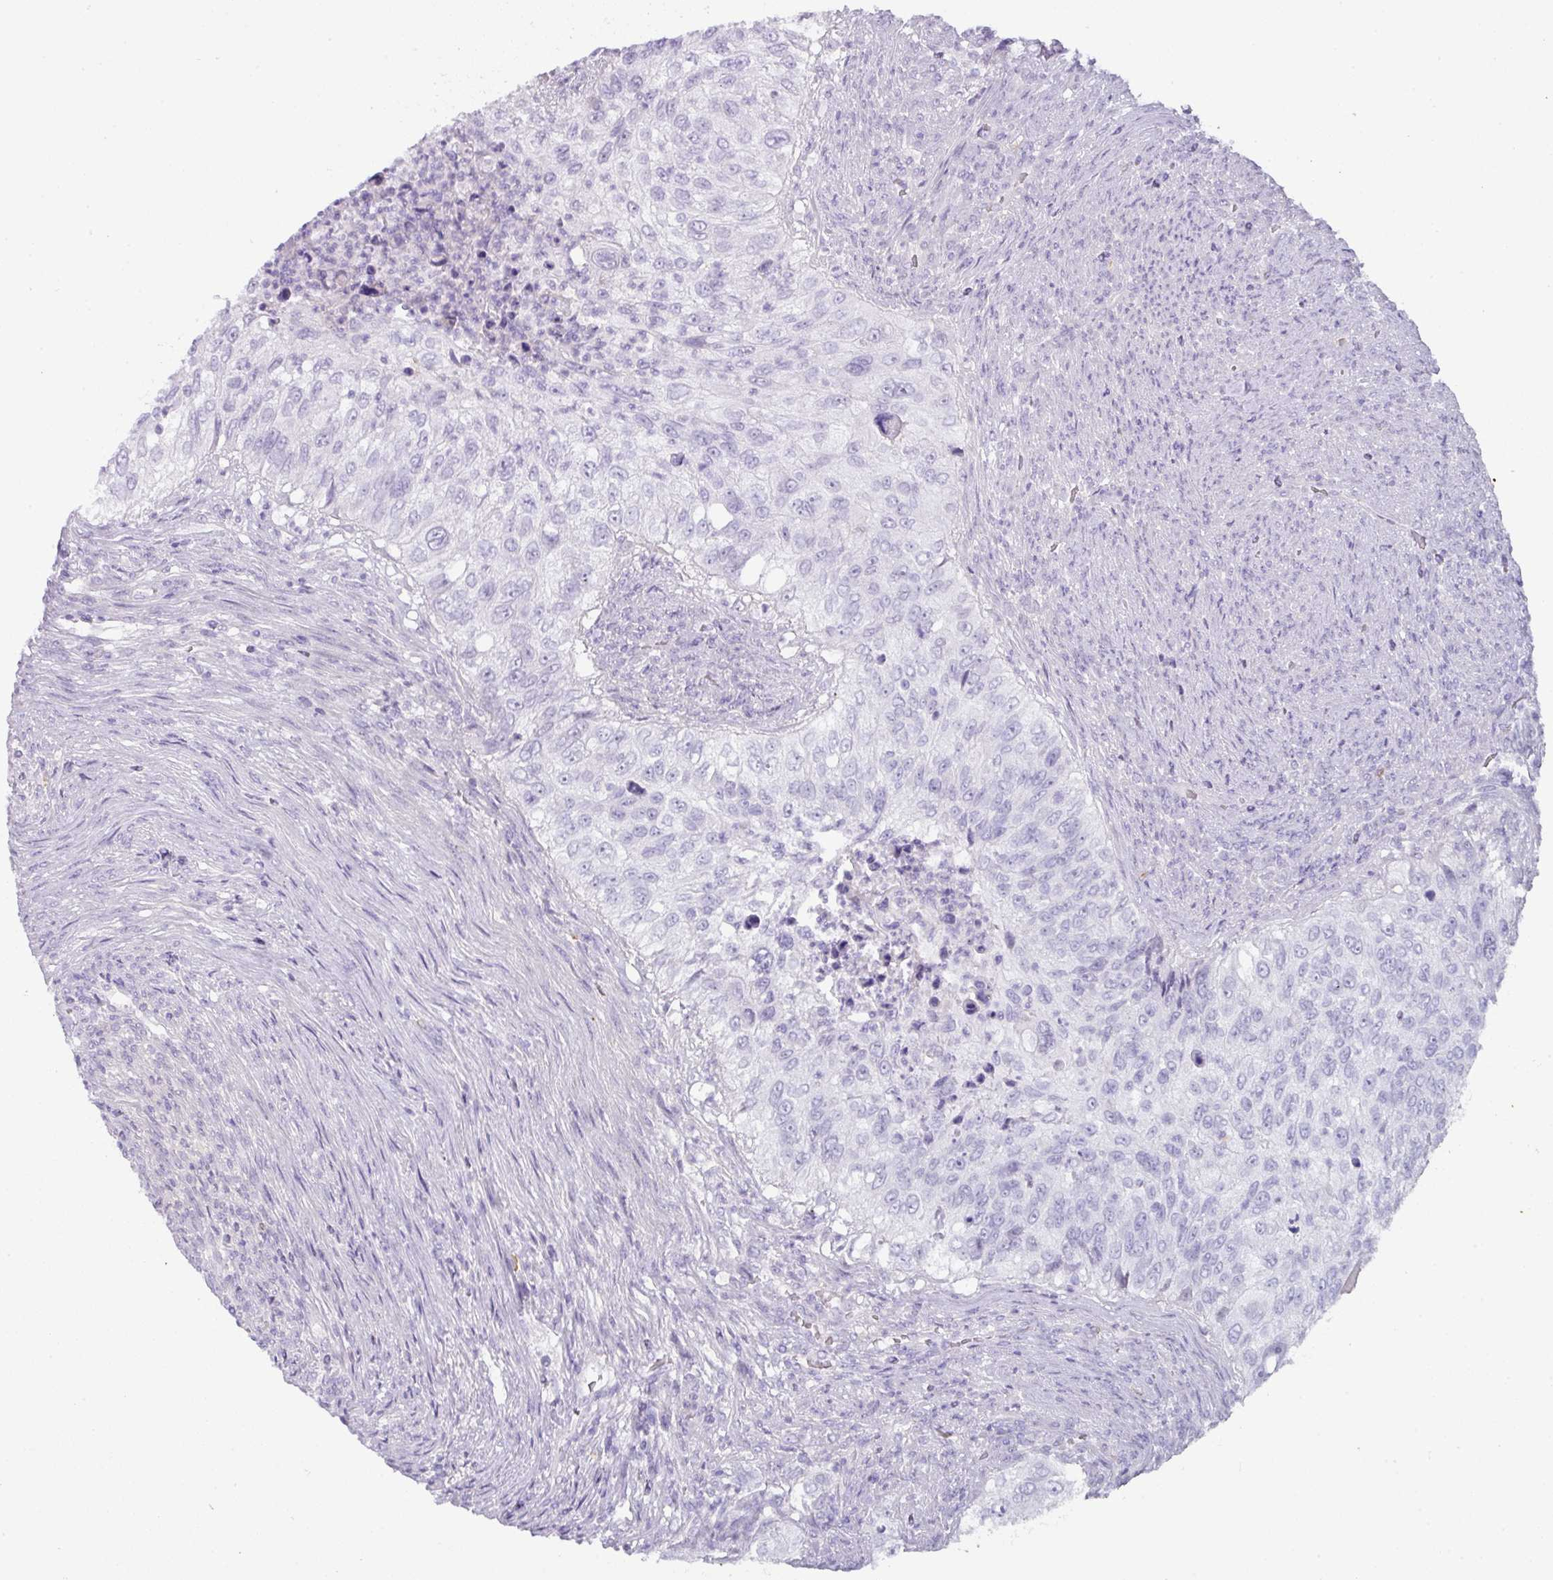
{"staining": {"intensity": "negative", "quantity": "none", "location": "none"}, "tissue": "urothelial cancer", "cell_type": "Tumor cells", "image_type": "cancer", "snomed": [{"axis": "morphology", "description": "Urothelial carcinoma, High grade"}, {"axis": "topography", "description": "Urinary bladder"}], "caption": "This is a photomicrograph of immunohistochemistry staining of urothelial carcinoma (high-grade), which shows no positivity in tumor cells.", "gene": "OR52N1", "patient": {"sex": "female", "age": 60}}